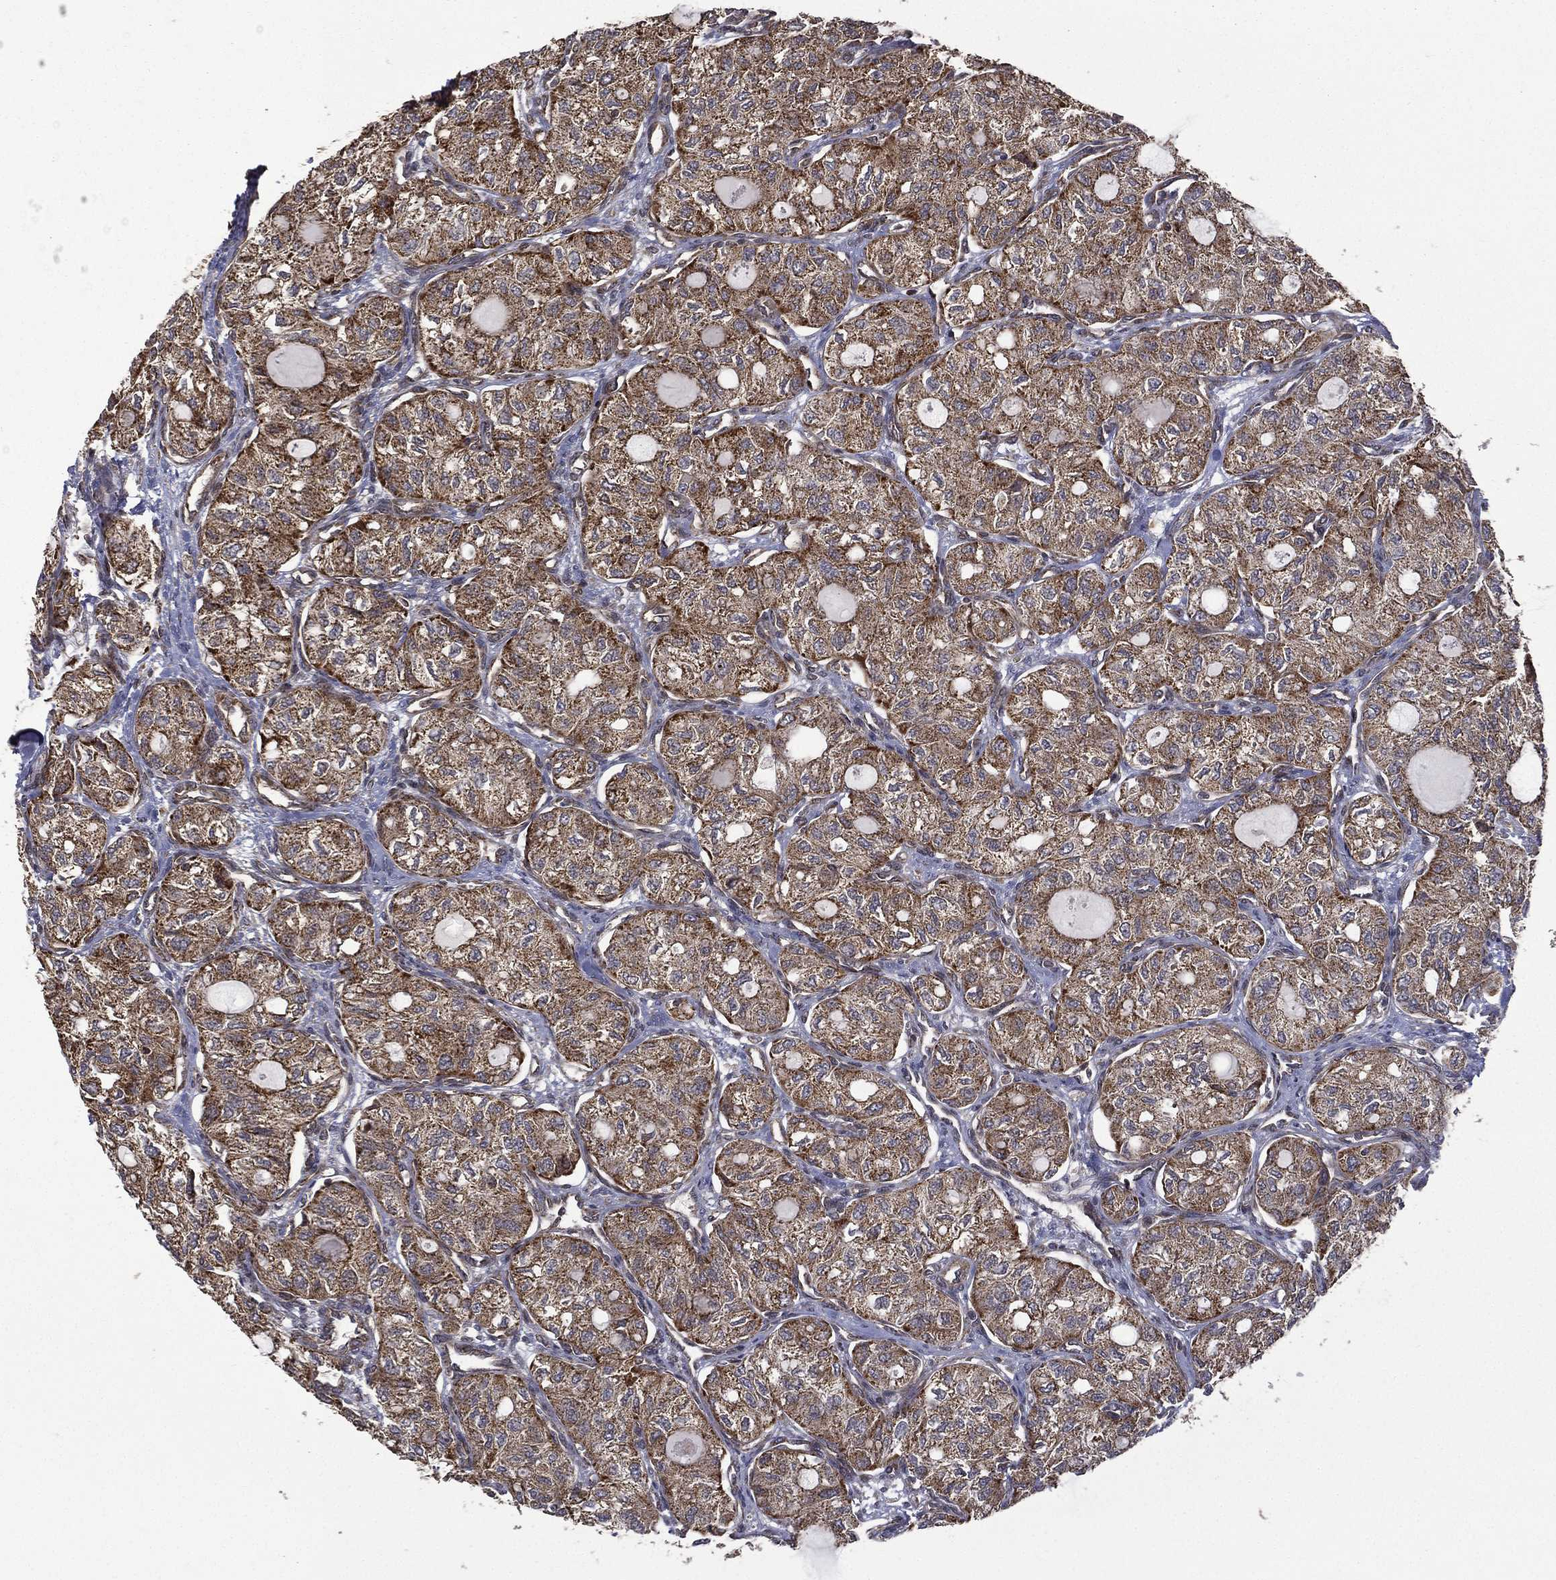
{"staining": {"intensity": "moderate", "quantity": ">75%", "location": "cytoplasmic/membranous"}, "tissue": "thyroid cancer", "cell_type": "Tumor cells", "image_type": "cancer", "snomed": [{"axis": "morphology", "description": "Follicular adenoma carcinoma, NOS"}, {"axis": "topography", "description": "Thyroid gland"}], "caption": "Thyroid cancer (follicular adenoma carcinoma) was stained to show a protein in brown. There is medium levels of moderate cytoplasmic/membranous positivity in about >75% of tumor cells. The staining was performed using DAB (3,3'-diaminobenzidine) to visualize the protein expression in brown, while the nuclei were stained in blue with hematoxylin (Magnification: 20x).", "gene": "GIMAP6", "patient": {"sex": "male", "age": 75}}